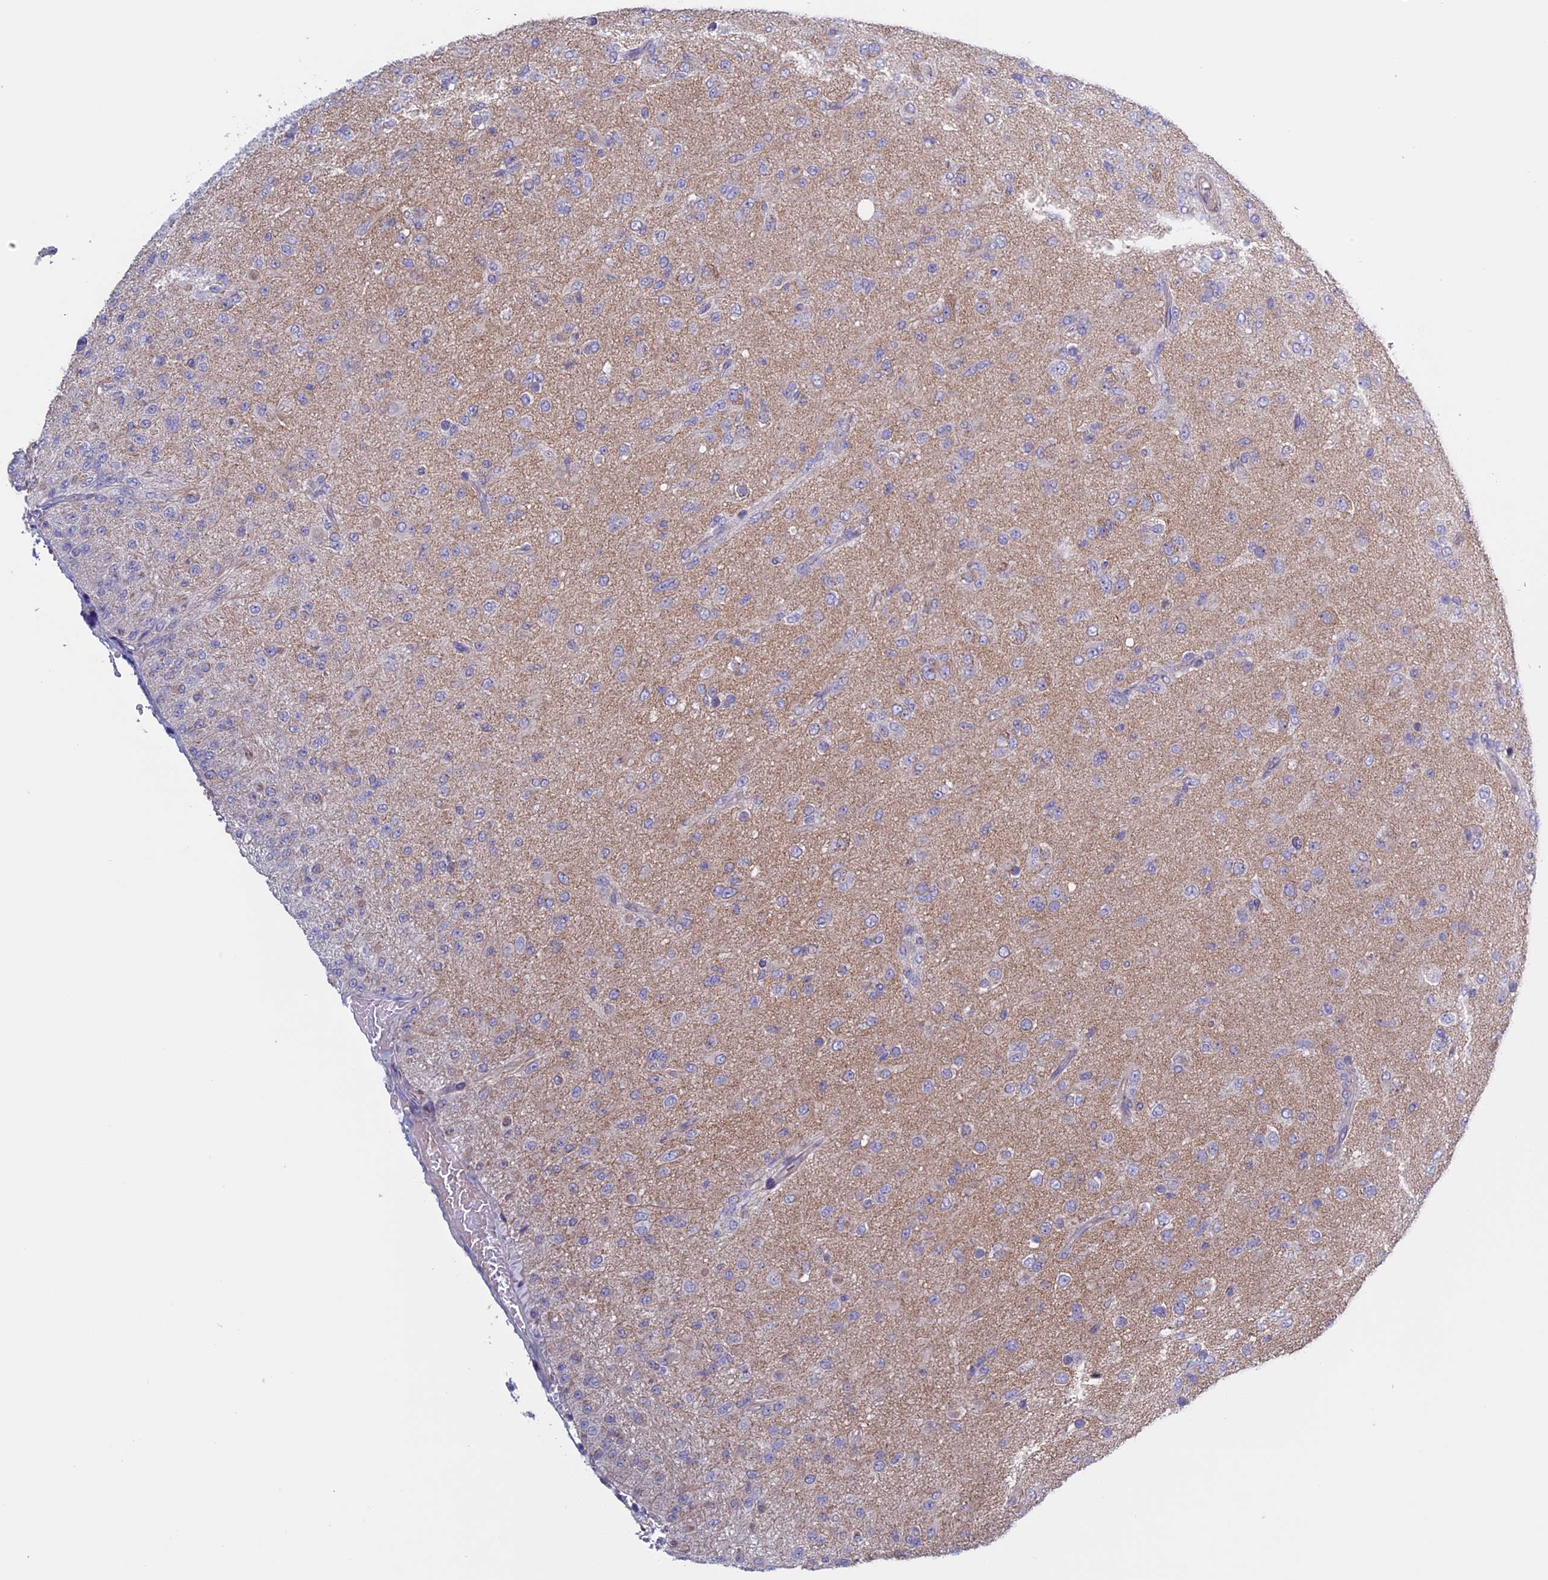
{"staining": {"intensity": "negative", "quantity": "none", "location": "none"}, "tissue": "glioma", "cell_type": "Tumor cells", "image_type": "cancer", "snomed": [{"axis": "morphology", "description": "Glioma, malignant, Low grade"}, {"axis": "topography", "description": "Brain"}], "caption": "Tumor cells are negative for brown protein staining in glioma.", "gene": "BCL2L10", "patient": {"sex": "male", "age": 65}}